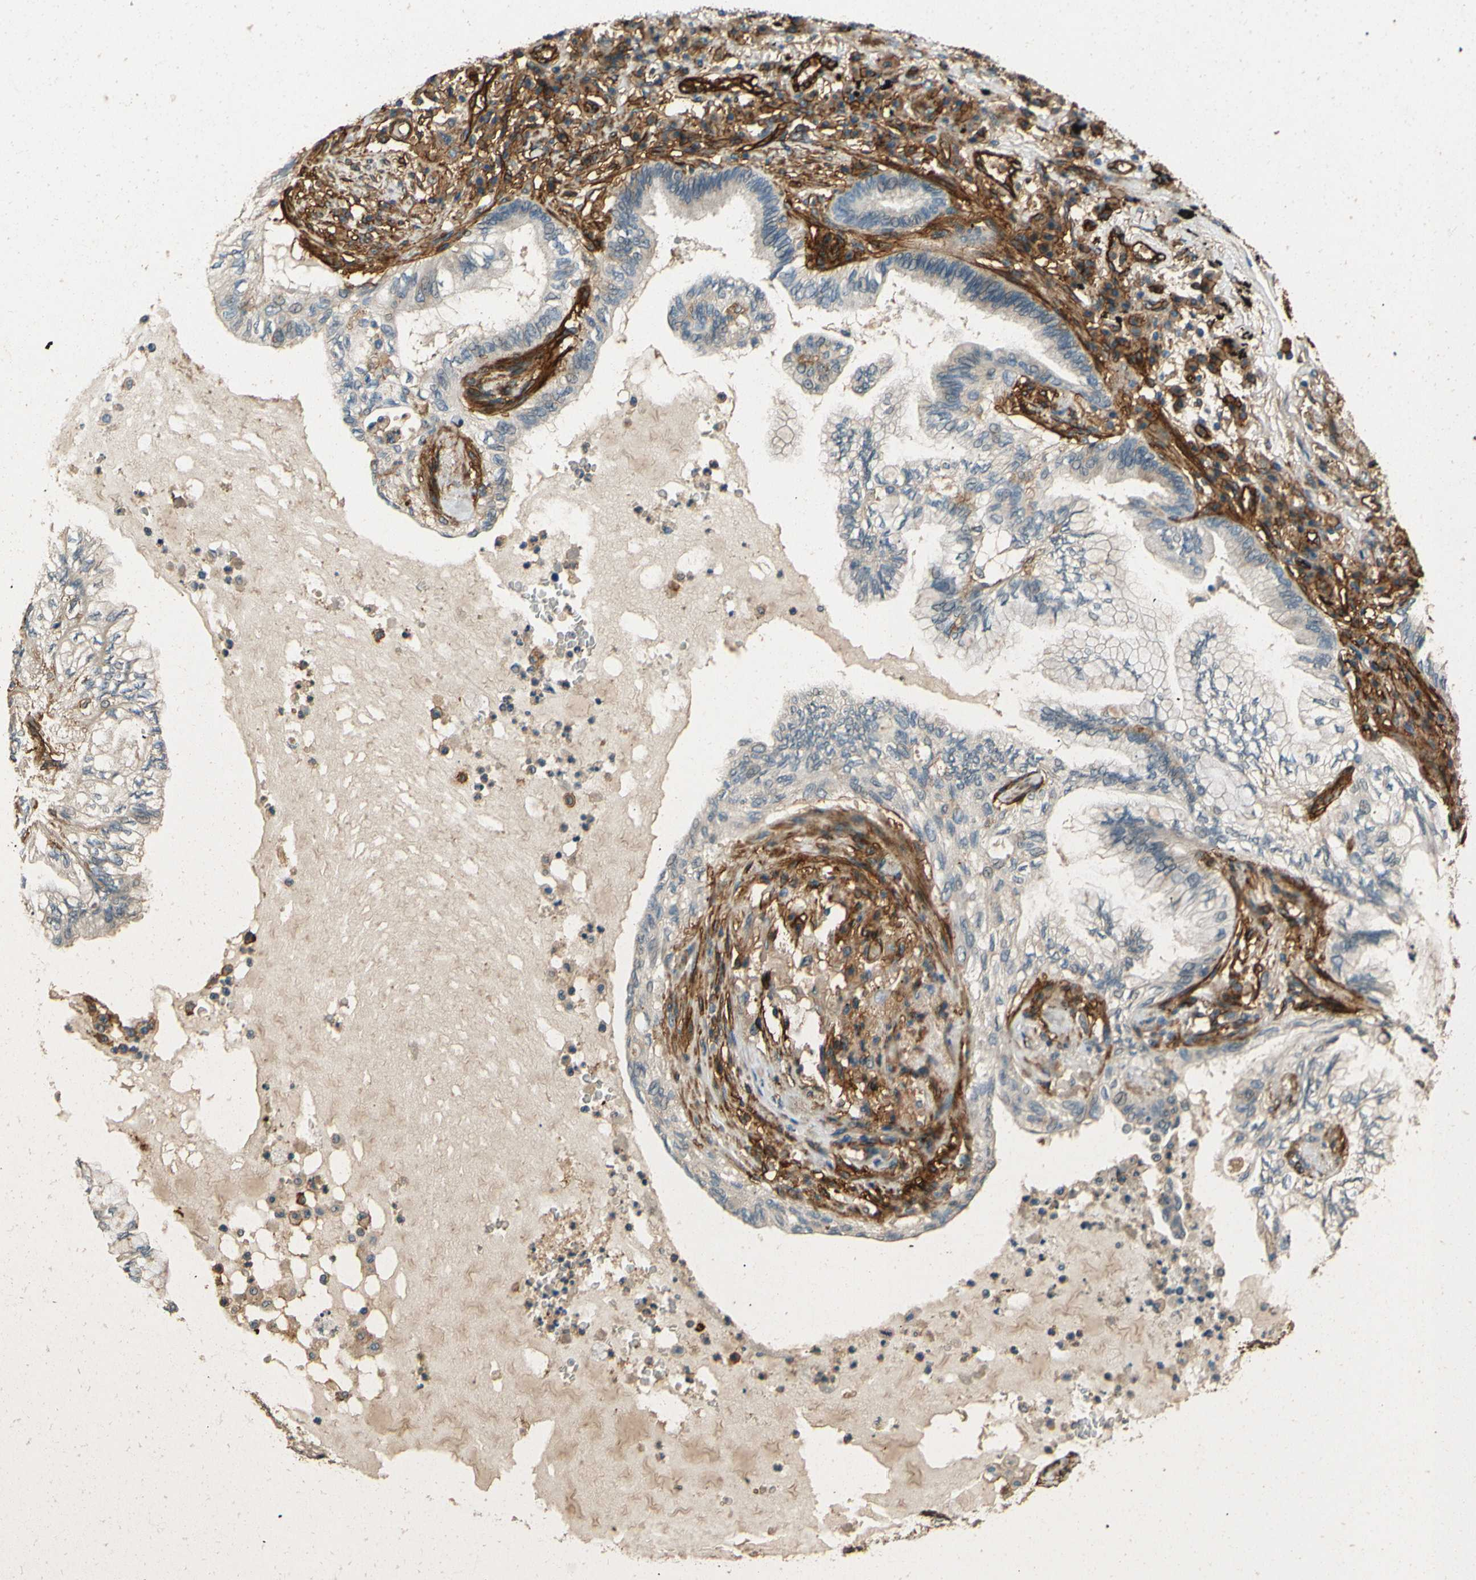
{"staining": {"intensity": "moderate", "quantity": "<25%", "location": "cytoplasmic/membranous"}, "tissue": "lung cancer", "cell_type": "Tumor cells", "image_type": "cancer", "snomed": [{"axis": "morphology", "description": "Normal tissue, NOS"}, {"axis": "morphology", "description": "Adenocarcinoma, NOS"}, {"axis": "topography", "description": "Bronchus"}, {"axis": "topography", "description": "Lung"}], "caption": "Brown immunohistochemical staining in lung adenocarcinoma shows moderate cytoplasmic/membranous expression in about <25% of tumor cells. Using DAB (3,3'-diaminobenzidine) (brown) and hematoxylin (blue) stains, captured at high magnification using brightfield microscopy.", "gene": "ENTPD1", "patient": {"sex": "female", "age": 70}}